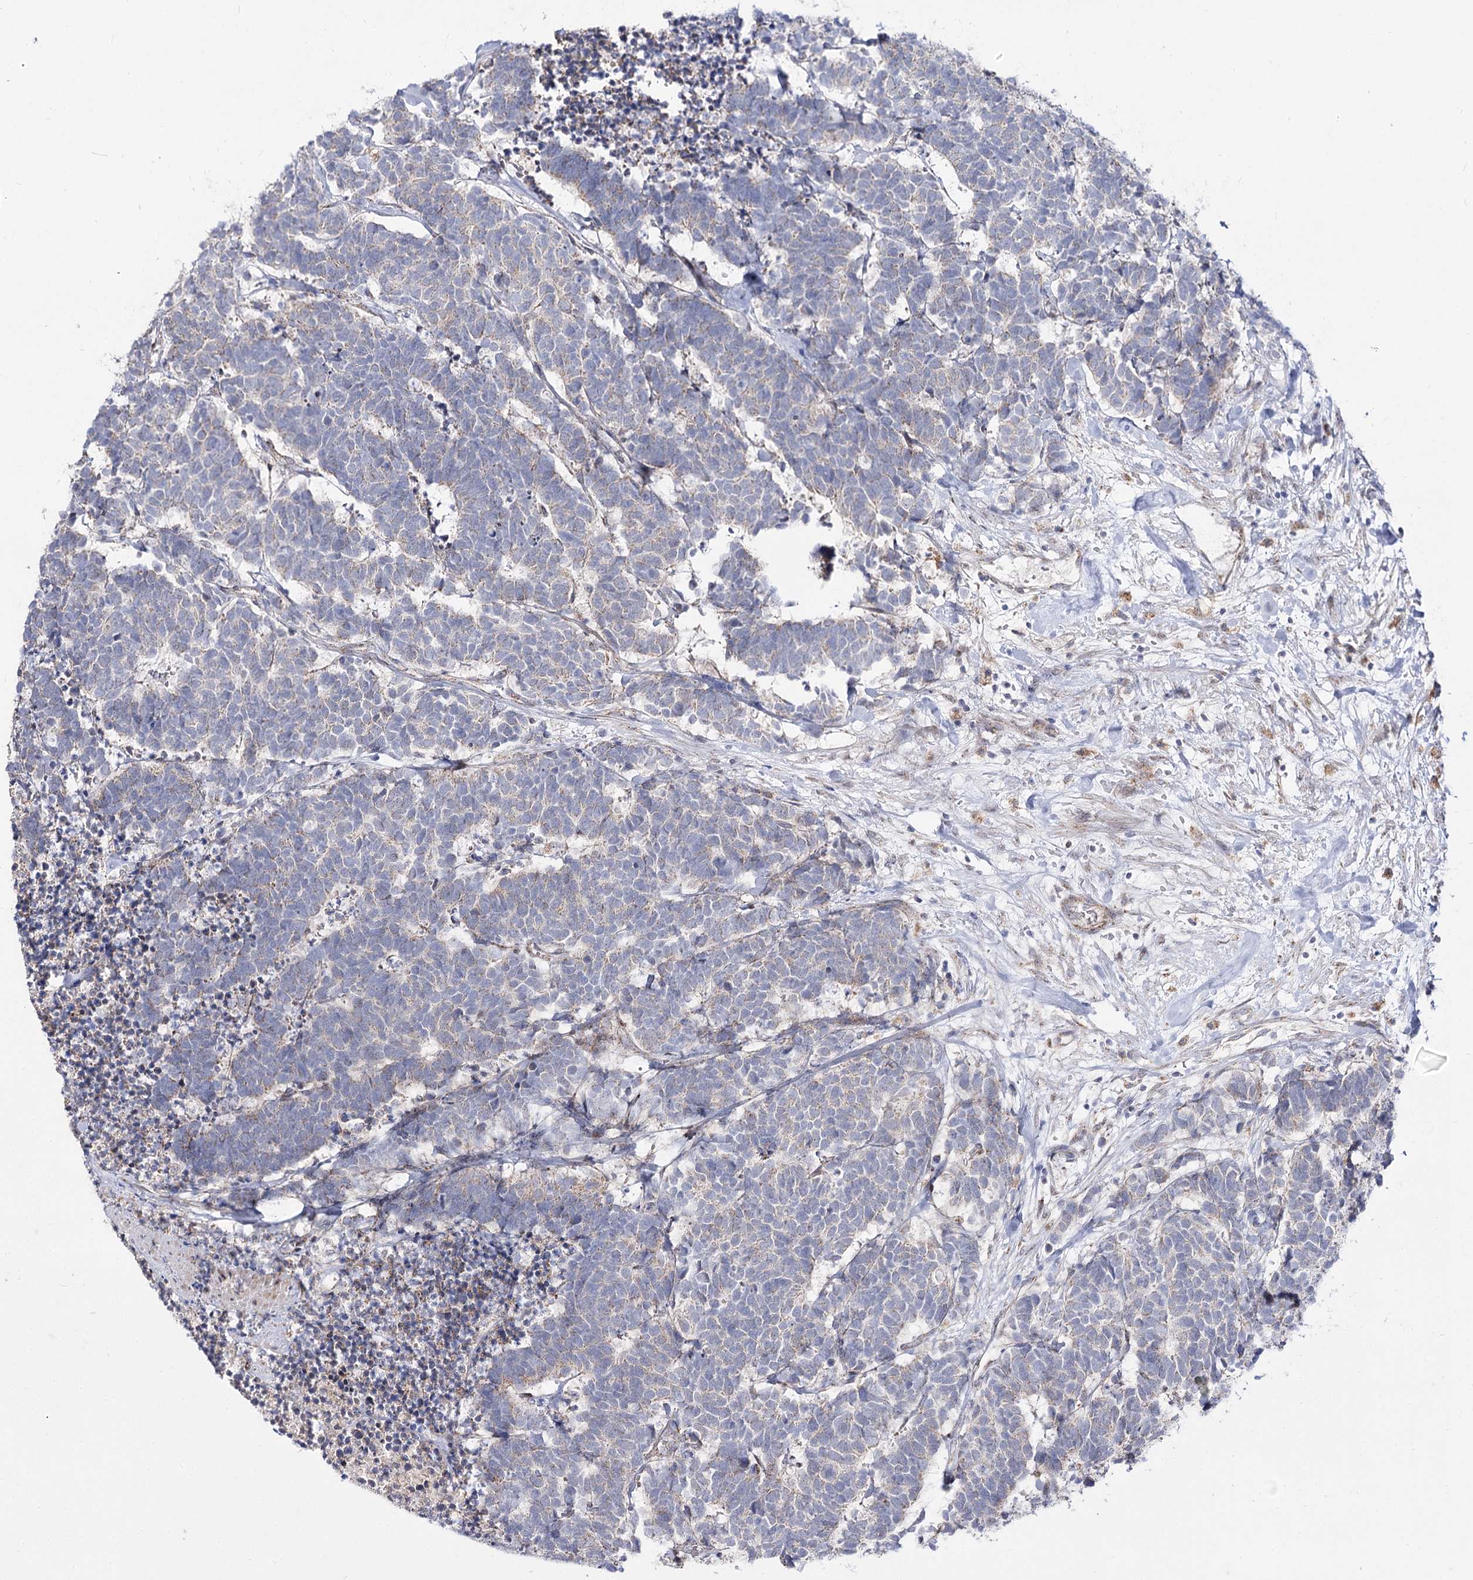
{"staining": {"intensity": "weak", "quantity": "<25%", "location": "cytoplasmic/membranous"}, "tissue": "carcinoid", "cell_type": "Tumor cells", "image_type": "cancer", "snomed": [{"axis": "morphology", "description": "Carcinoma, NOS"}, {"axis": "morphology", "description": "Carcinoid, malignant, NOS"}, {"axis": "topography", "description": "Urinary bladder"}], "caption": "Human carcinoid stained for a protein using immunohistochemistry demonstrates no positivity in tumor cells.", "gene": "C11orf80", "patient": {"sex": "male", "age": 57}}